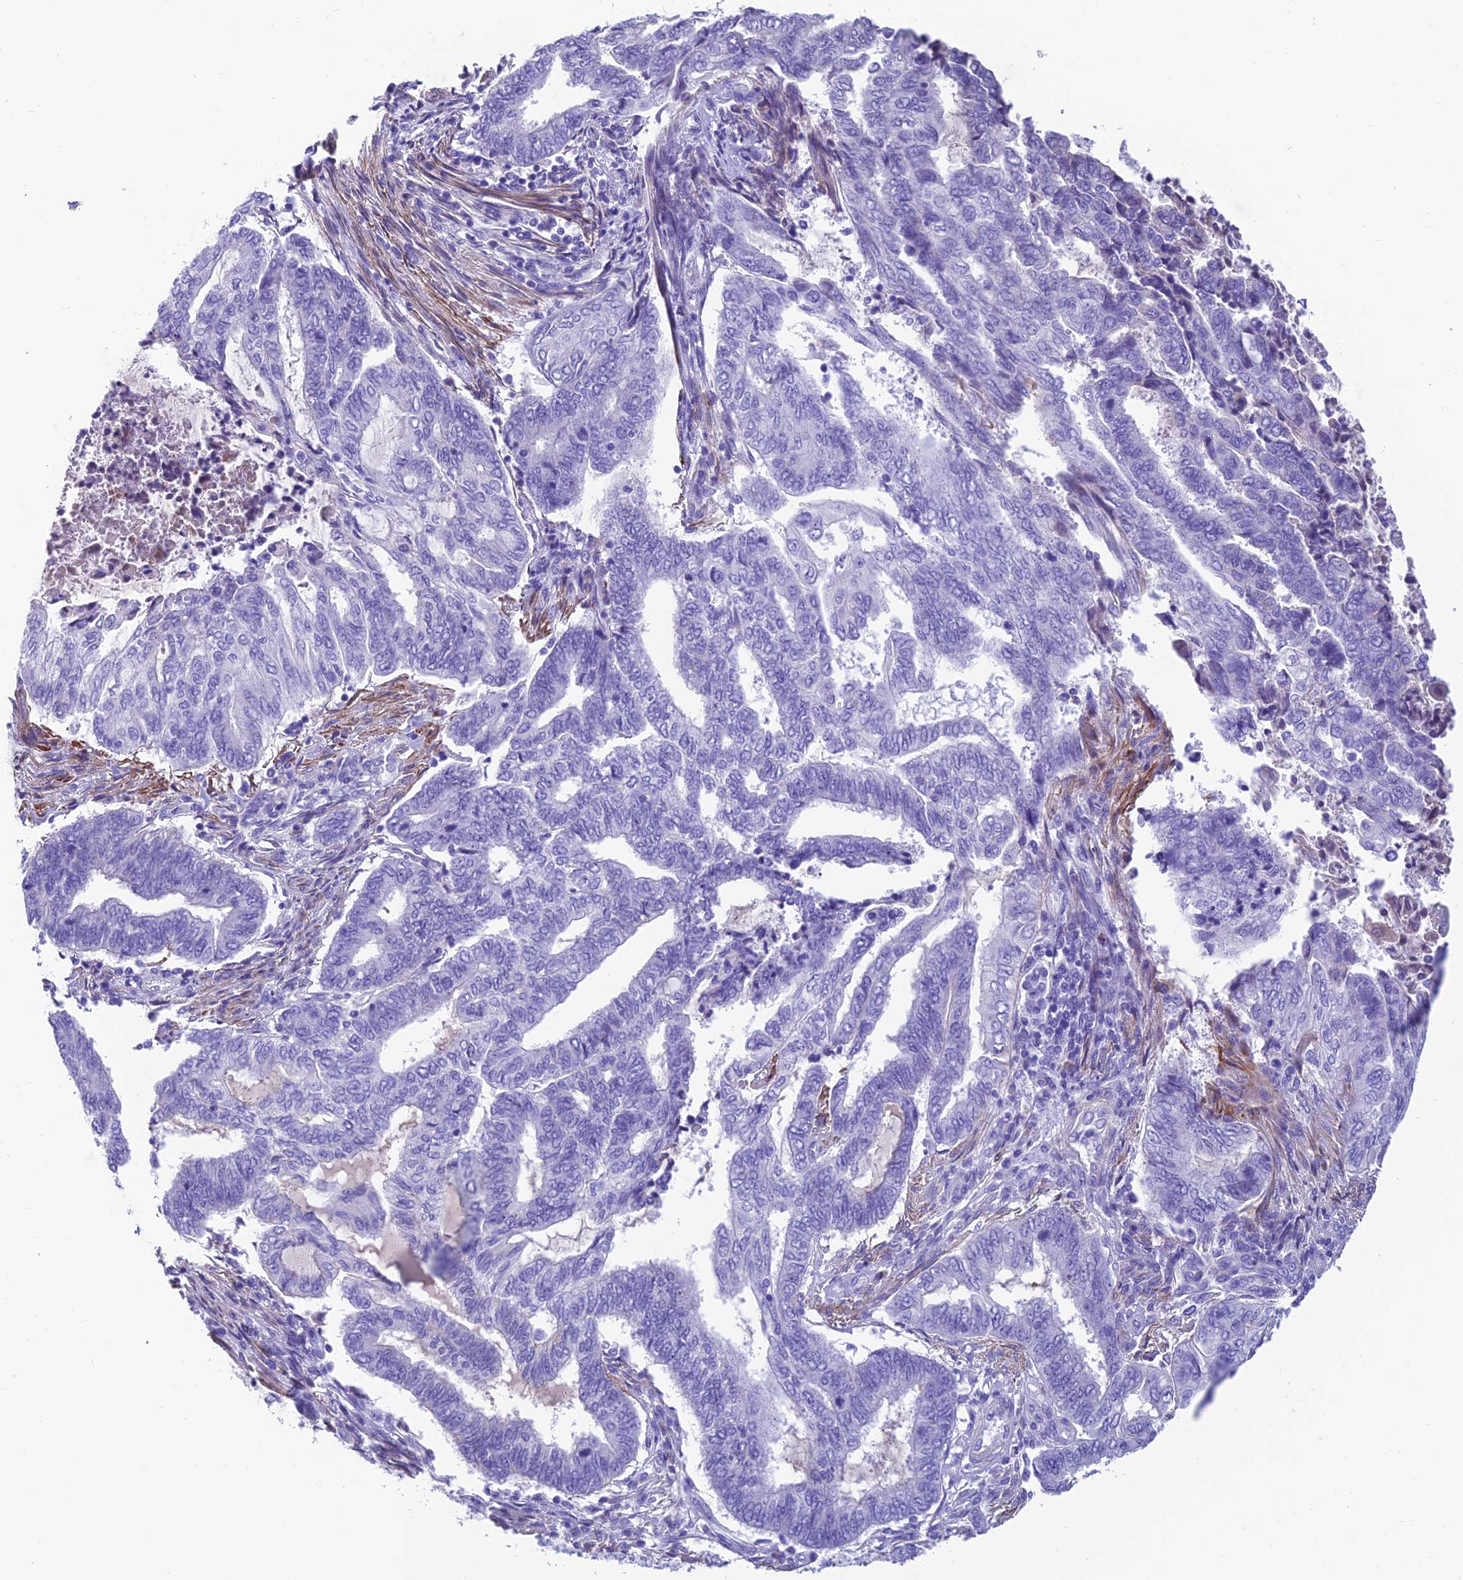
{"staining": {"intensity": "negative", "quantity": "none", "location": "none"}, "tissue": "endometrial cancer", "cell_type": "Tumor cells", "image_type": "cancer", "snomed": [{"axis": "morphology", "description": "Adenocarcinoma, NOS"}, {"axis": "topography", "description": "Uterus"}, {"axis": "topography", "description": "Endometrium"}], "caption": "Immunohistochemistry (IHC) of human endometrial adenocarcinoma demonstrates no staining in tumor cells. (DAB immunohistochemistry (IHC) with hematoxylin counter stain).", "gene": "GNG11", "patient": {"sex": "female", "age": 70}}